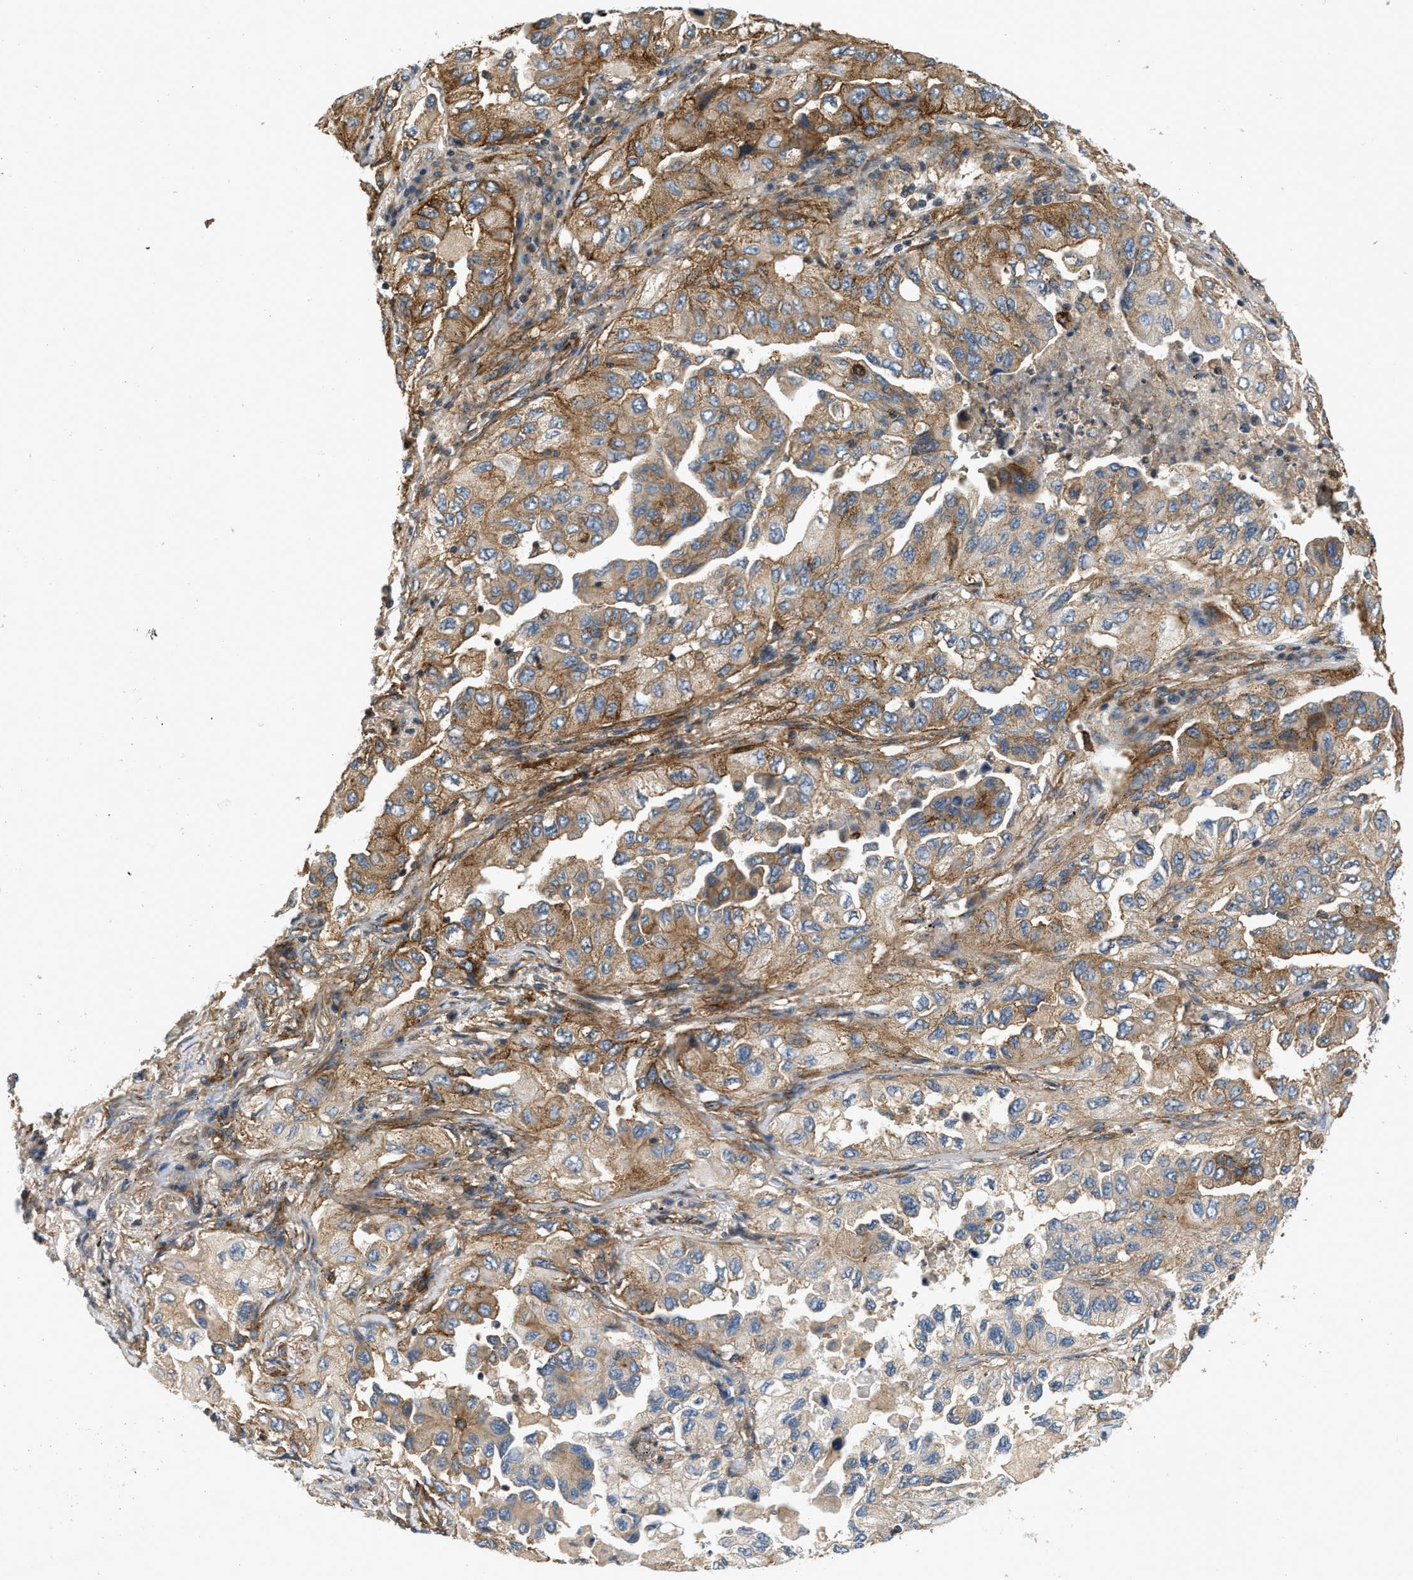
{"staining": {"intensity": "moderate", "quantity": ">75%", "location": "cytoplasmic/membranous"}, "tissue": "lung cancer", "cell_type": "Tumor cells", "image_type": "cancer", "snomed": [{"axis": "morphology", "description": "Adenocarcinoma, NOS"}, {"axis": "topography", "description": "Lung"}], "caption": "The immunohistochemical stain highlights moderate cytoplasmic/membranous staining in tumor cells of lung cancer tissue.", "gene": "HIP1", "patient": {"sex": "female", "age": 65}}